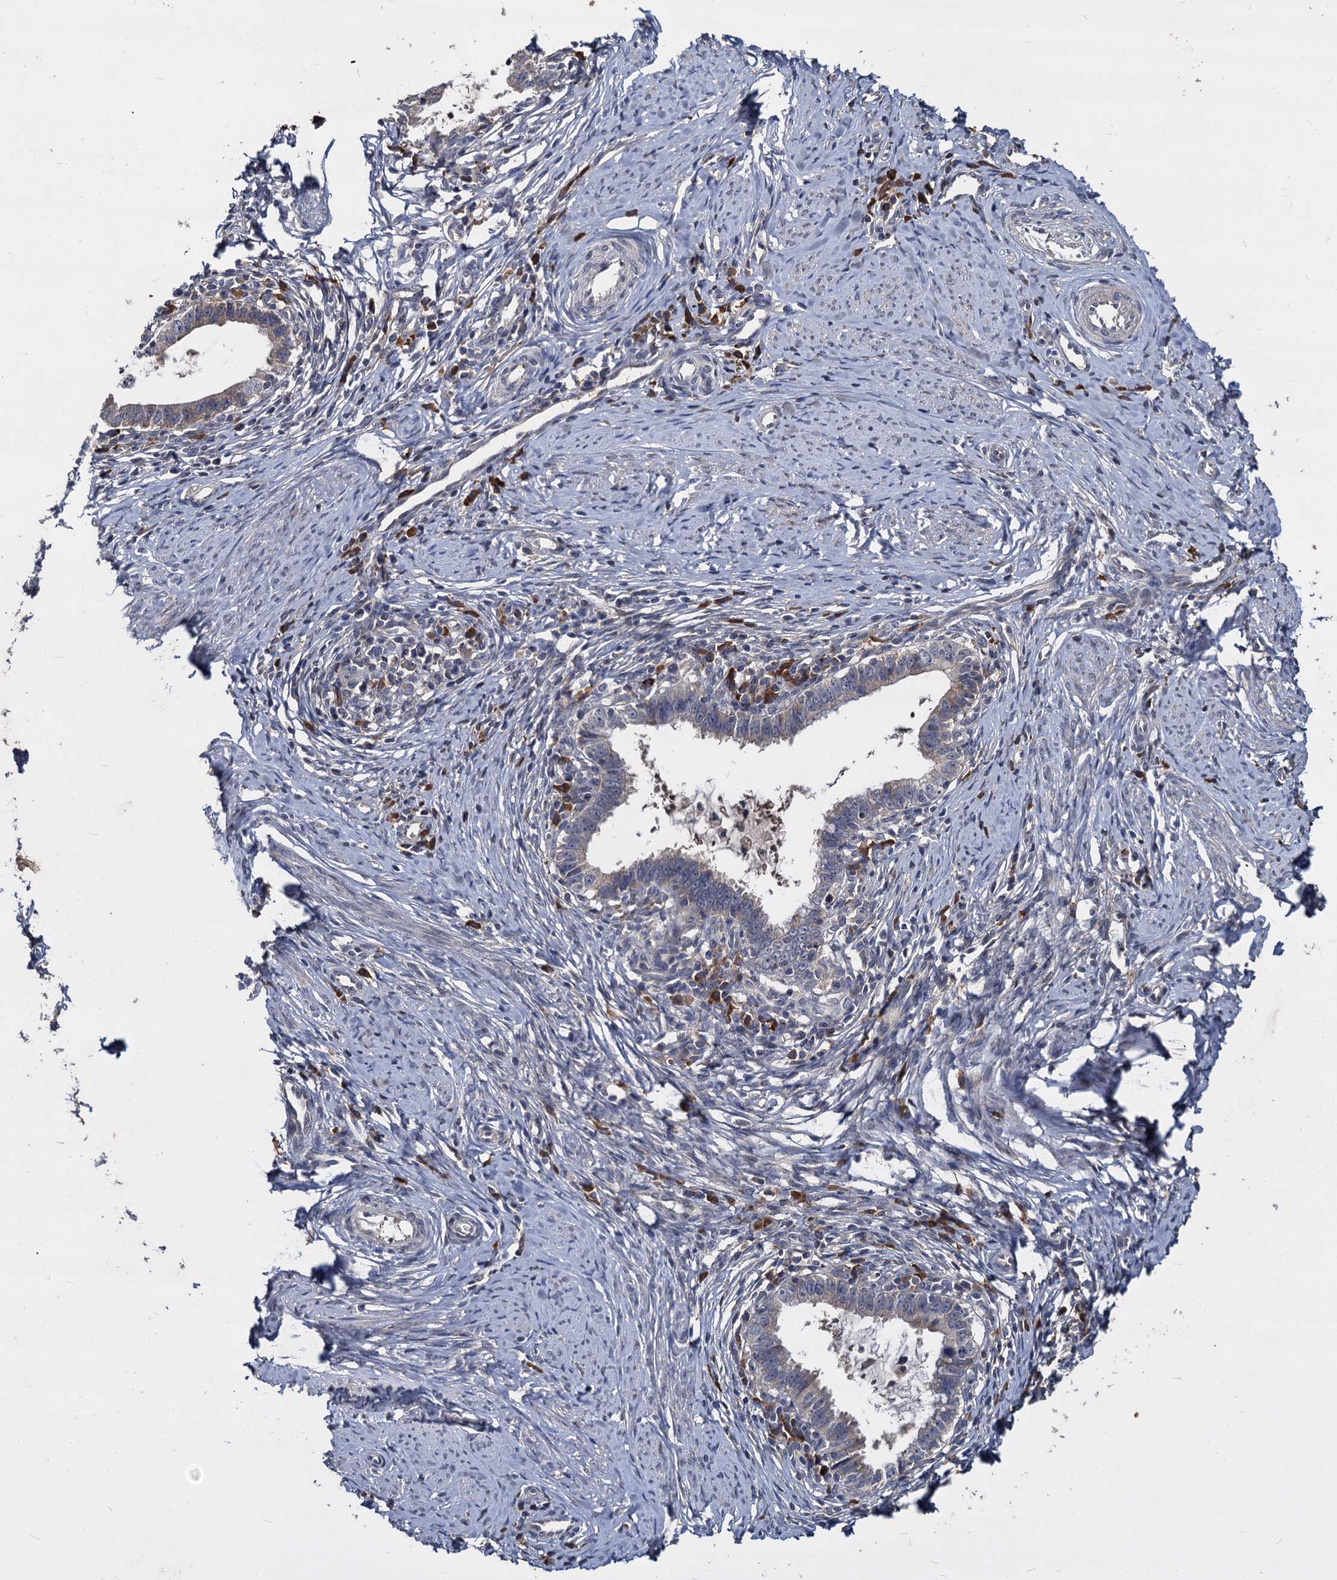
{"staining": {"intensity": "weak", "quantity": "<25%", "location": "cytoplasmic/membranous"}, "tissue": "cervical cancer", "cell_type": "Tumor cells", "image_type": "cancer", "snomed": [{"axis": "morphology", "description": "Adenocarcinoma, NOS"}, {"axis": "topography", "description": "Cervix"}], "caption": "Immunohistochemistry (IHC) photomicrograph of adenocarcinoma (cervical) stained for a protein (brown), which displays no staining in tumor cells.", "gene": "CCDC184", "patient": {"sex": "female", "age": 36}}